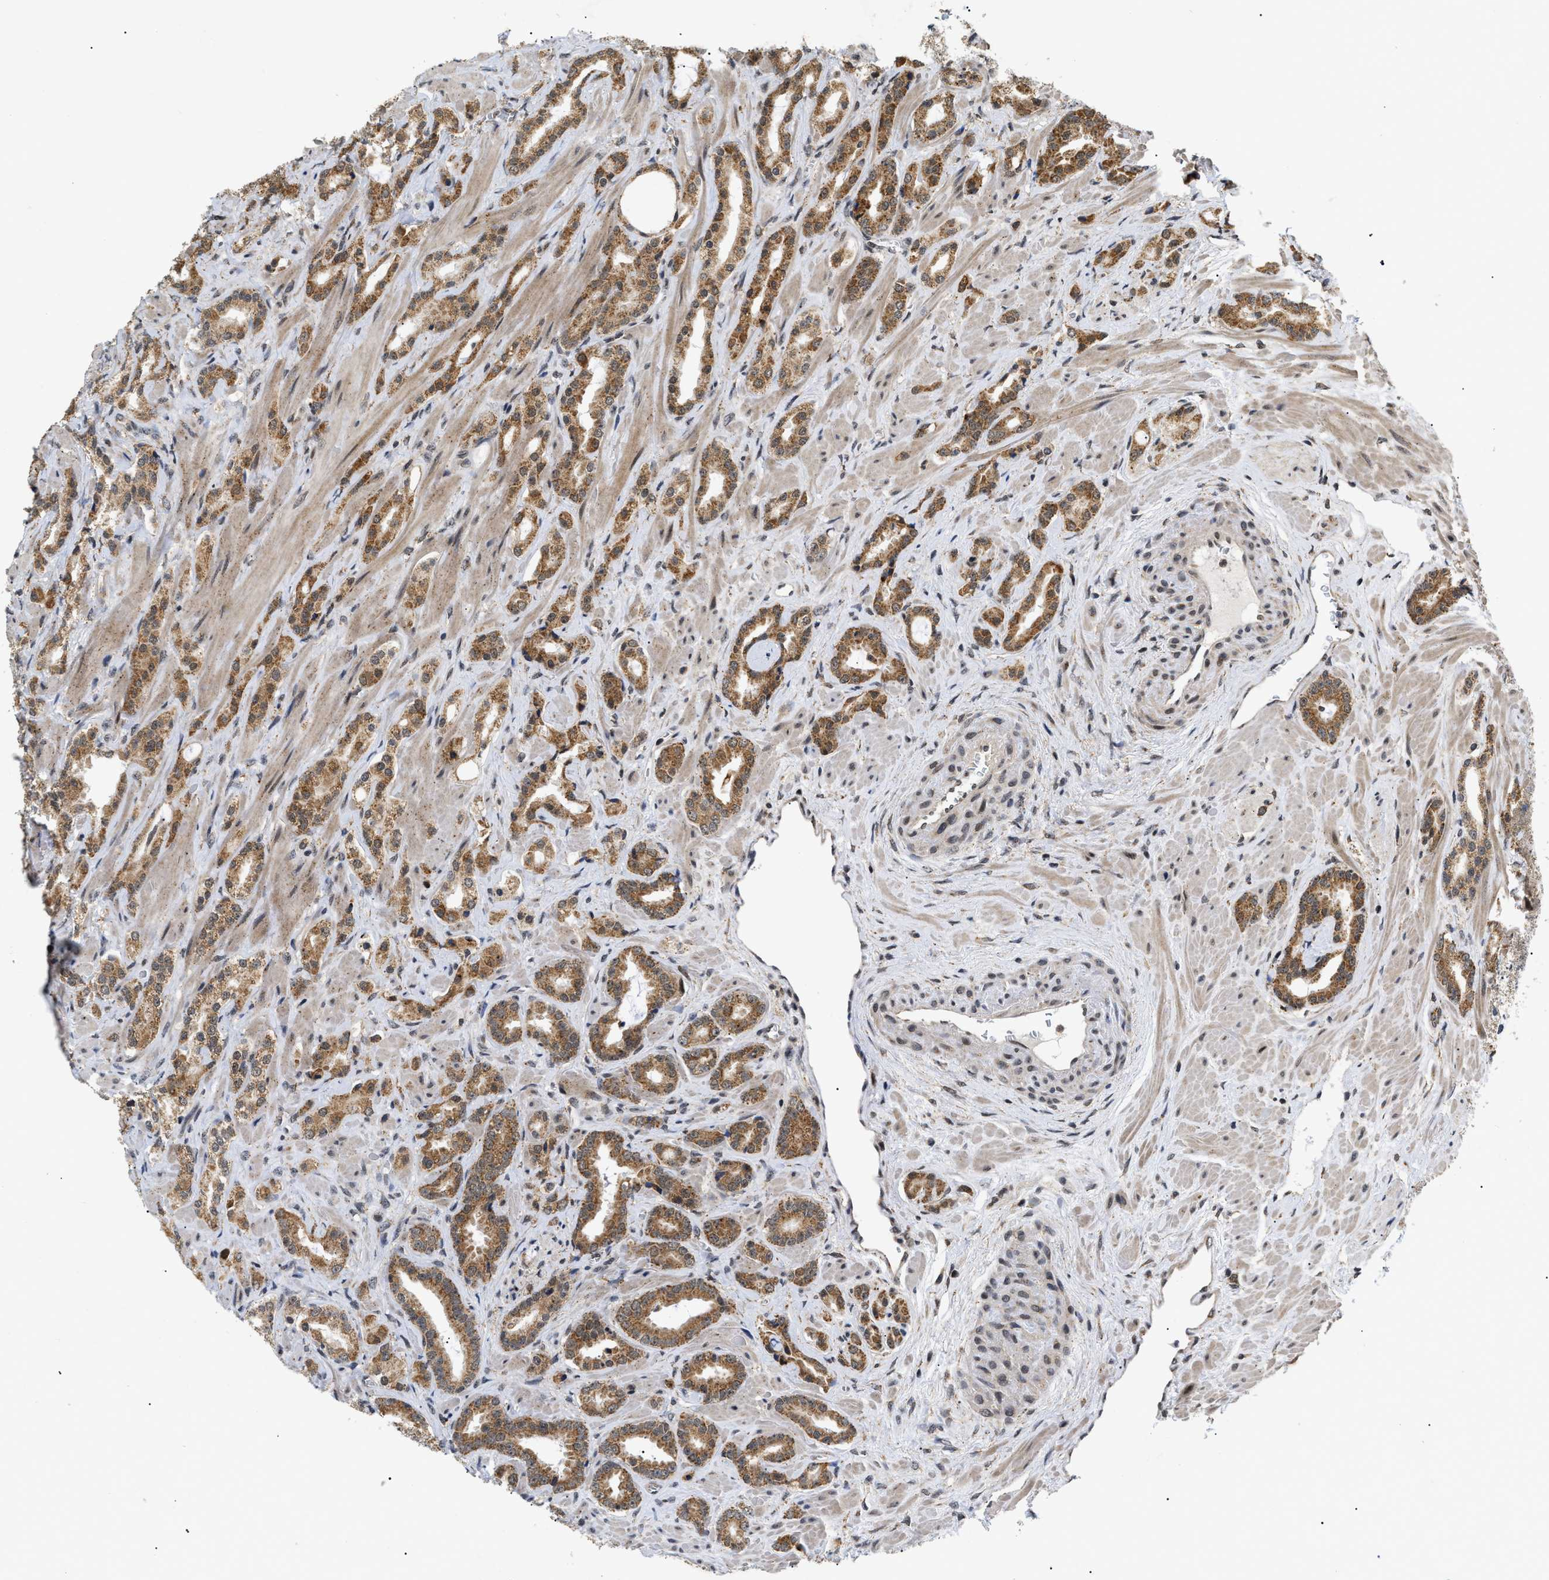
{"staining": {"intensity": "moderate", "quantity": ">75%", "location": "cytoplasmic/membranous"}, "tissue": "prostate cancer", "cell_type": "Tumor cells", "image_type": "cancer", "snomed": [{"axis": "morphology", "description": "Adenocarcinoma, High grade"}, {"axis": "topography", "description": "Prostate"}], "caption": "This image demonstrates immunohistochemistry staining of human prostate high-grade adenocarcinoma, with medium moderate cytoplasmic/membranous staining in about >75% of tumor cells.", "gene": "ZBTB11", "patient": {"sex": "male", "age": 64}}